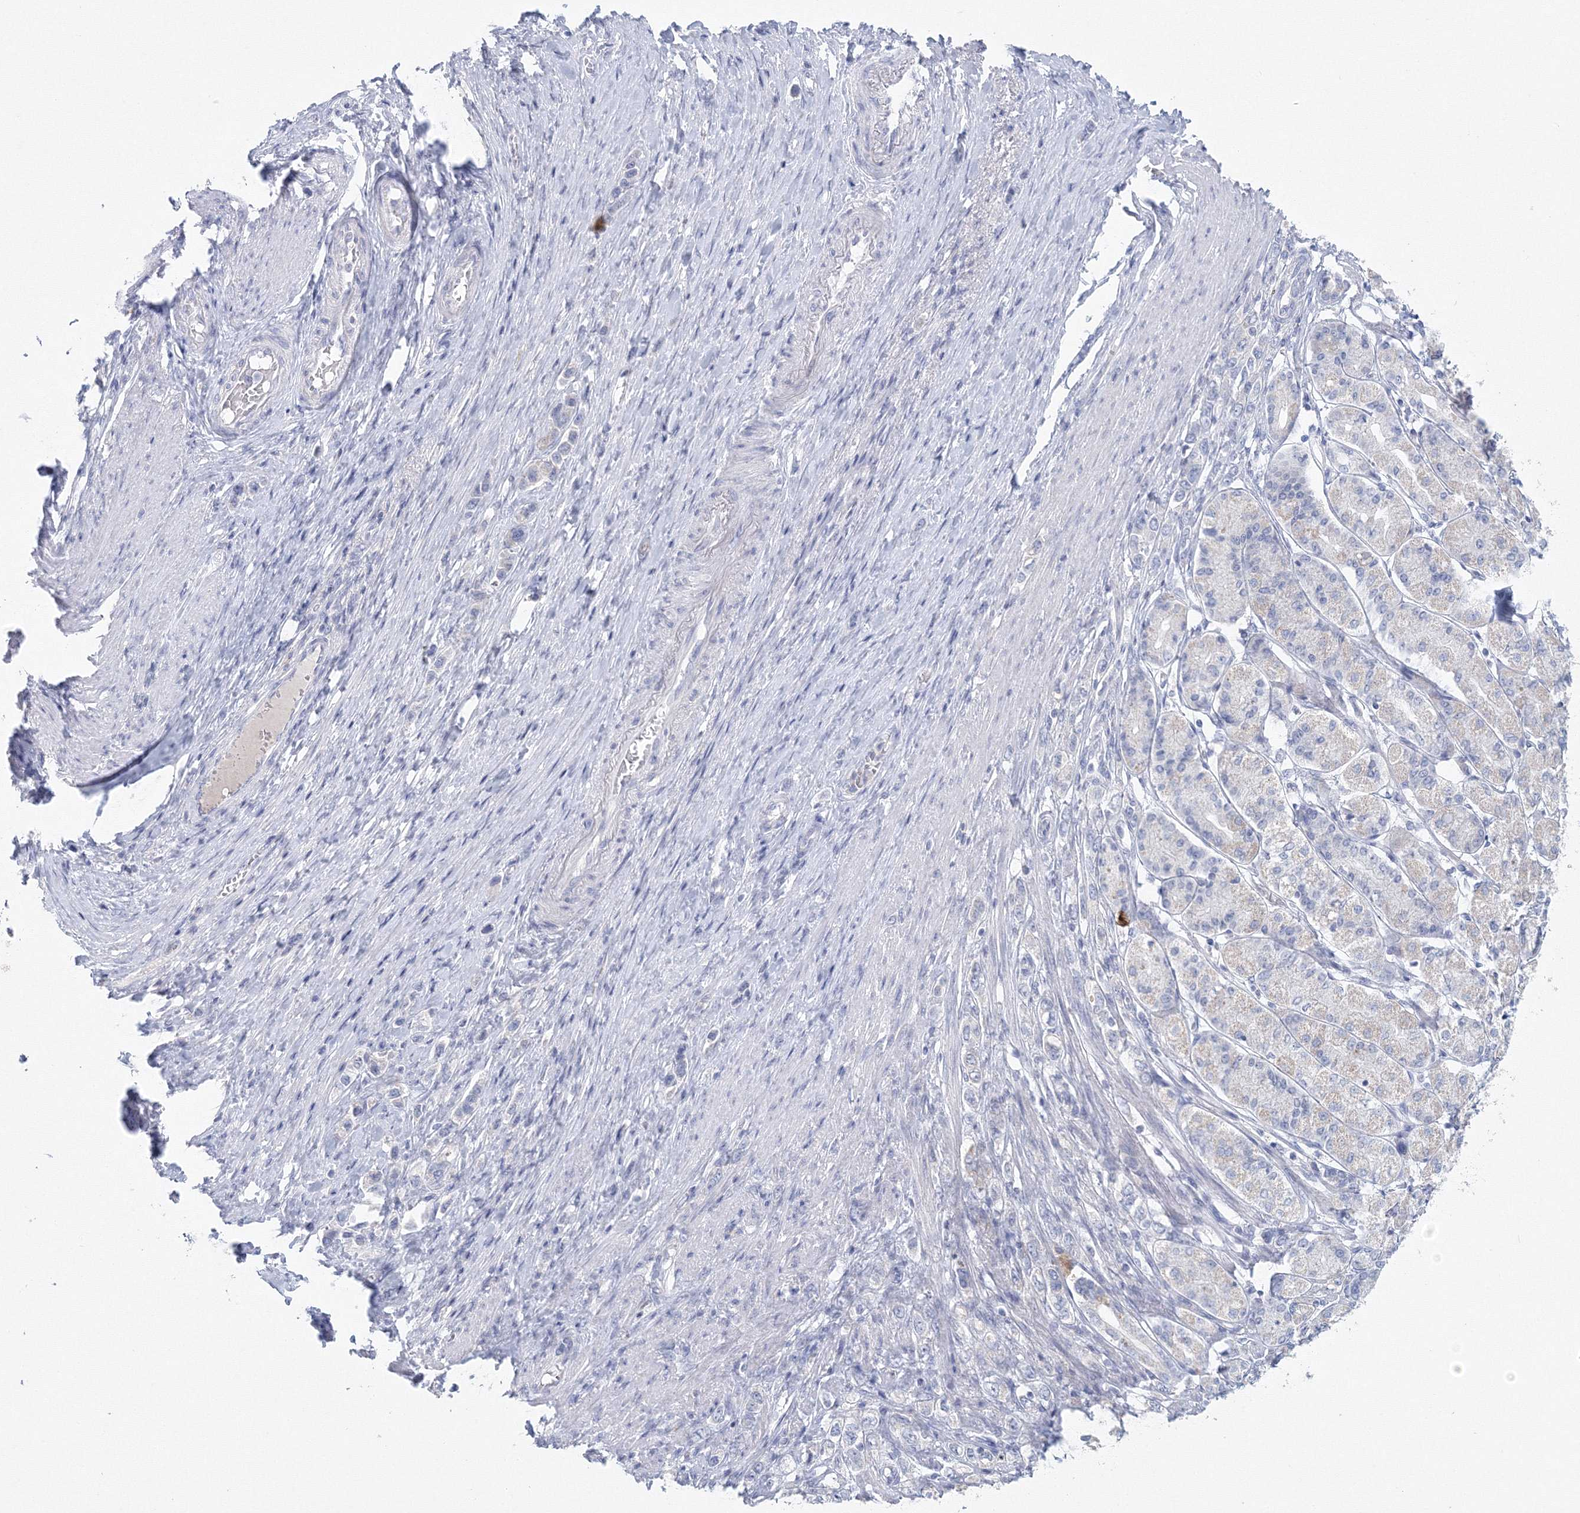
{"staining": {"intensity": "negative", "quantity": "none", "location": "none"}, "tissue": "stomach cancer", "cell_type": "Tumor cells", "image_type": "cancer", "snomed": [{"axis": "morphology", "description": "Adenocarcinoma, NOS"}, {"axis": "topography", "description": "Stomach"}], "caption": "Human stomach cancer (adenocarcinoma) stained for a protein using immunohistochemistry reveals no staining in tumor cells.", "gene": "NIPAL1", "patient": {"sex": "female", "age": 65}}